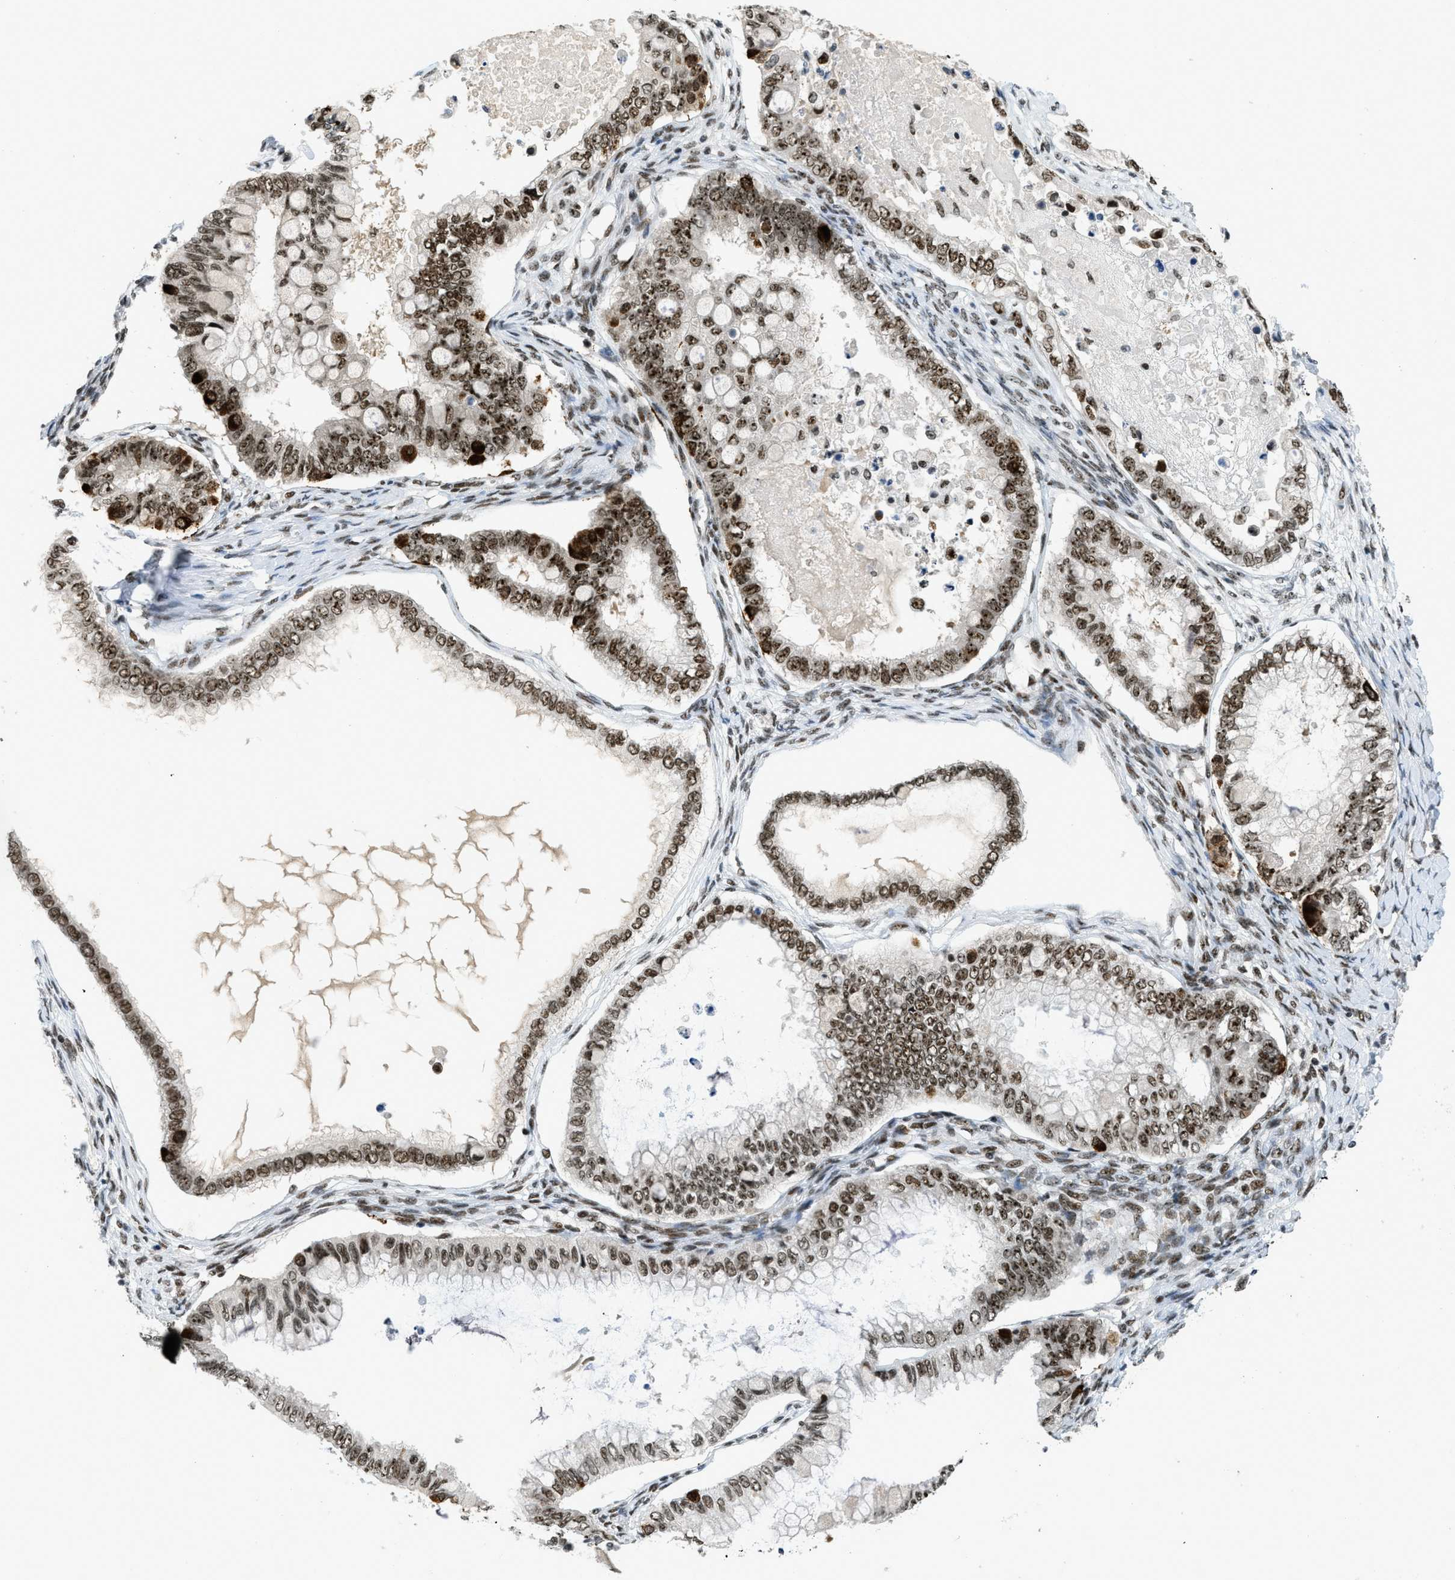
{"staining": {"intensity": "strong", "quantity": ">75%", "location": "nuclear"}, "tissue": "ovarian cancer", "cell_type": "Tumor cells", "image_type": "cancer", "snomed": [{"axis": "morphology", "description": "Cystadenocarcinoma, mucinous, NOS"}, {"axis": "topography", "description": "Ovary"}], "caption": "A photomicrograph of ovarian mucinous cystadenocarcinoma stained for a protein reveals strong nuclear brown staining in tumor cells. The staining was performed using DAB to visualize the protein expression in brown, while the nuclei were stained in blue with hematoxylin (Magnification: 20x).", "gene": "URB1", "patient": {"sex": "female", "age": 80}}